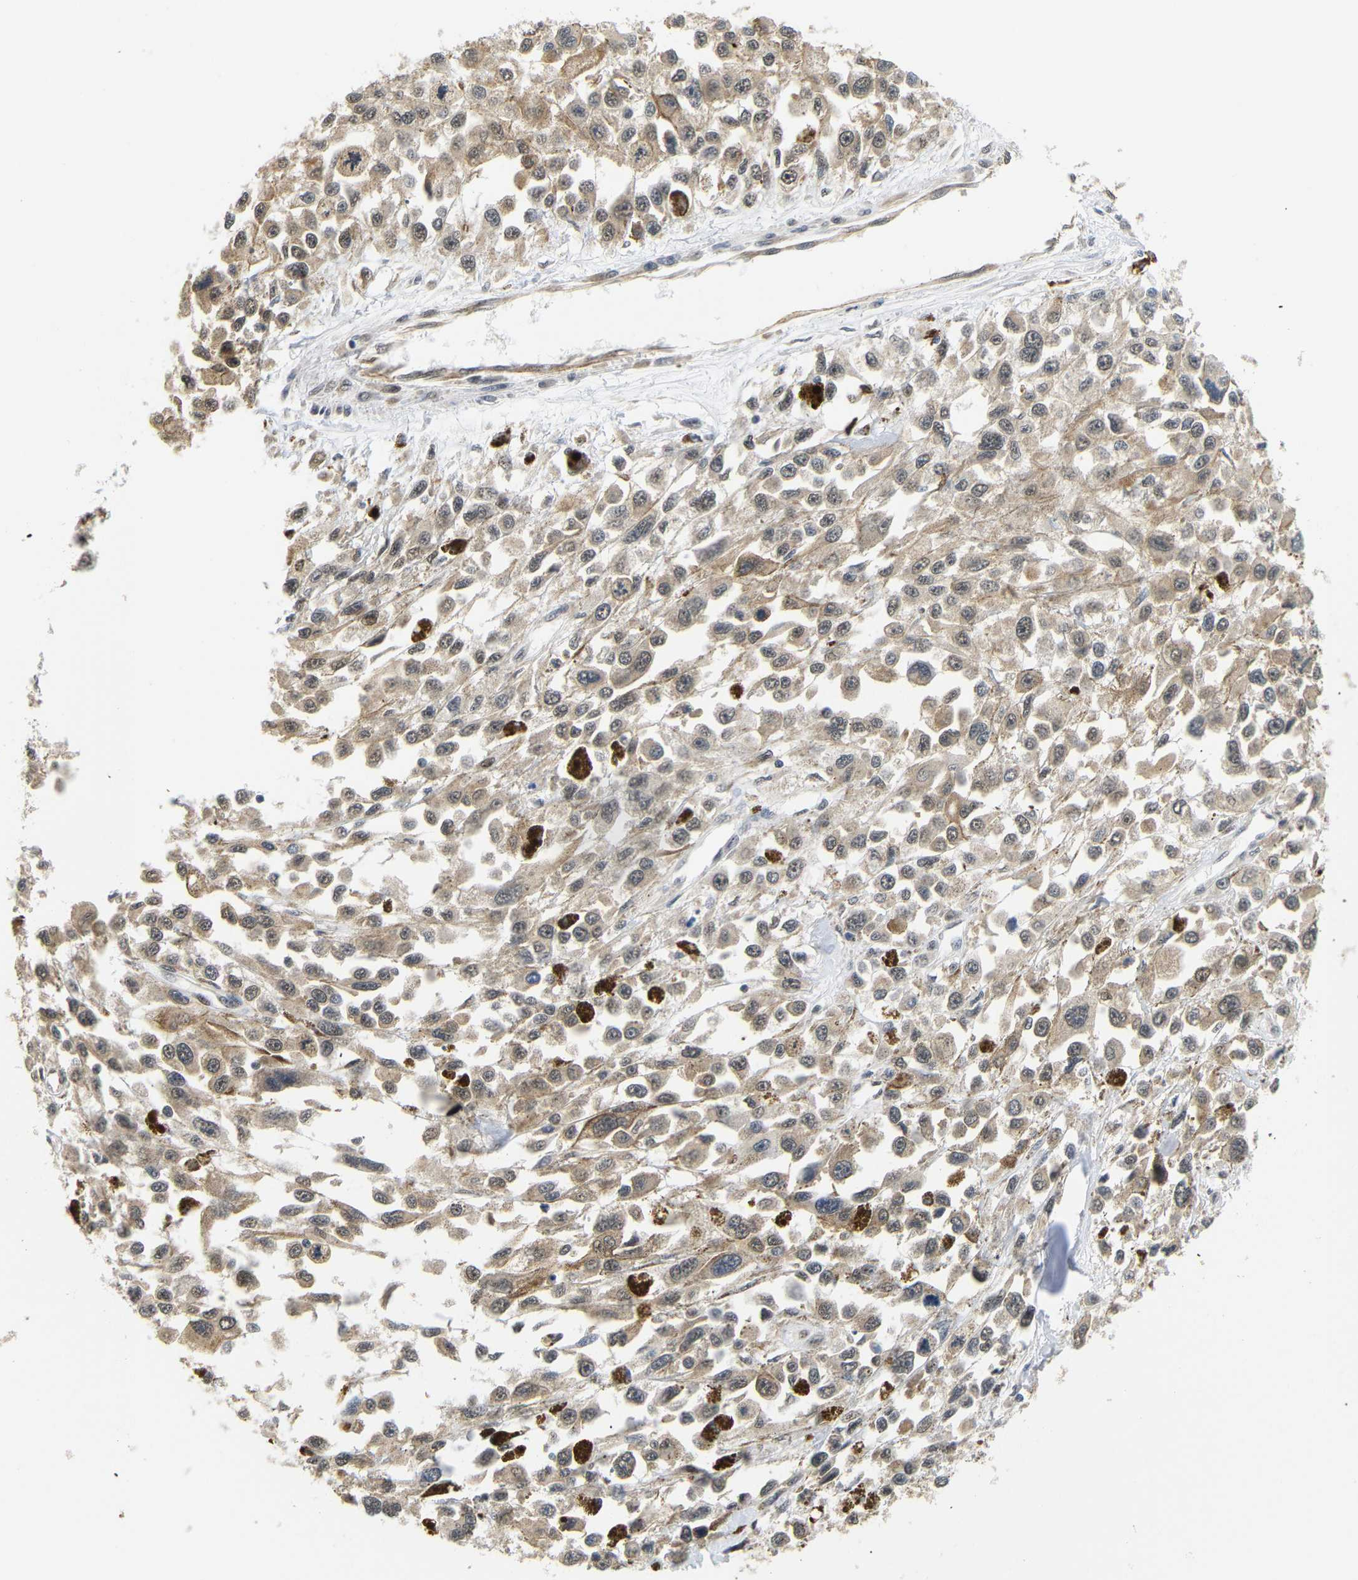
{"staining": {"intensity": "moderate", "quantity": ">75%", "location": "cytoplasmic/membranous"}, "tissue": "melanoma", "cell_type": "Tumor cells", "image_type": "cancer", "snomed": [{"axis": "morphology", "description": "Malignant melanoma, Metastatic site"}, {"axis": "topography", "description": "Lymph node"}], "caption": "High-power microscopy captured an immunohistochemistry micrograph of malignant melanoma (metastatic site), revealing moderate cytoplasmic/membranous positivity in about >75% of tumor cells. (brown staining indicates protein expression, while blue staining denotes nuclei).", "gene": "GJA5", "patient": {"sex": "male", "age": 59}}